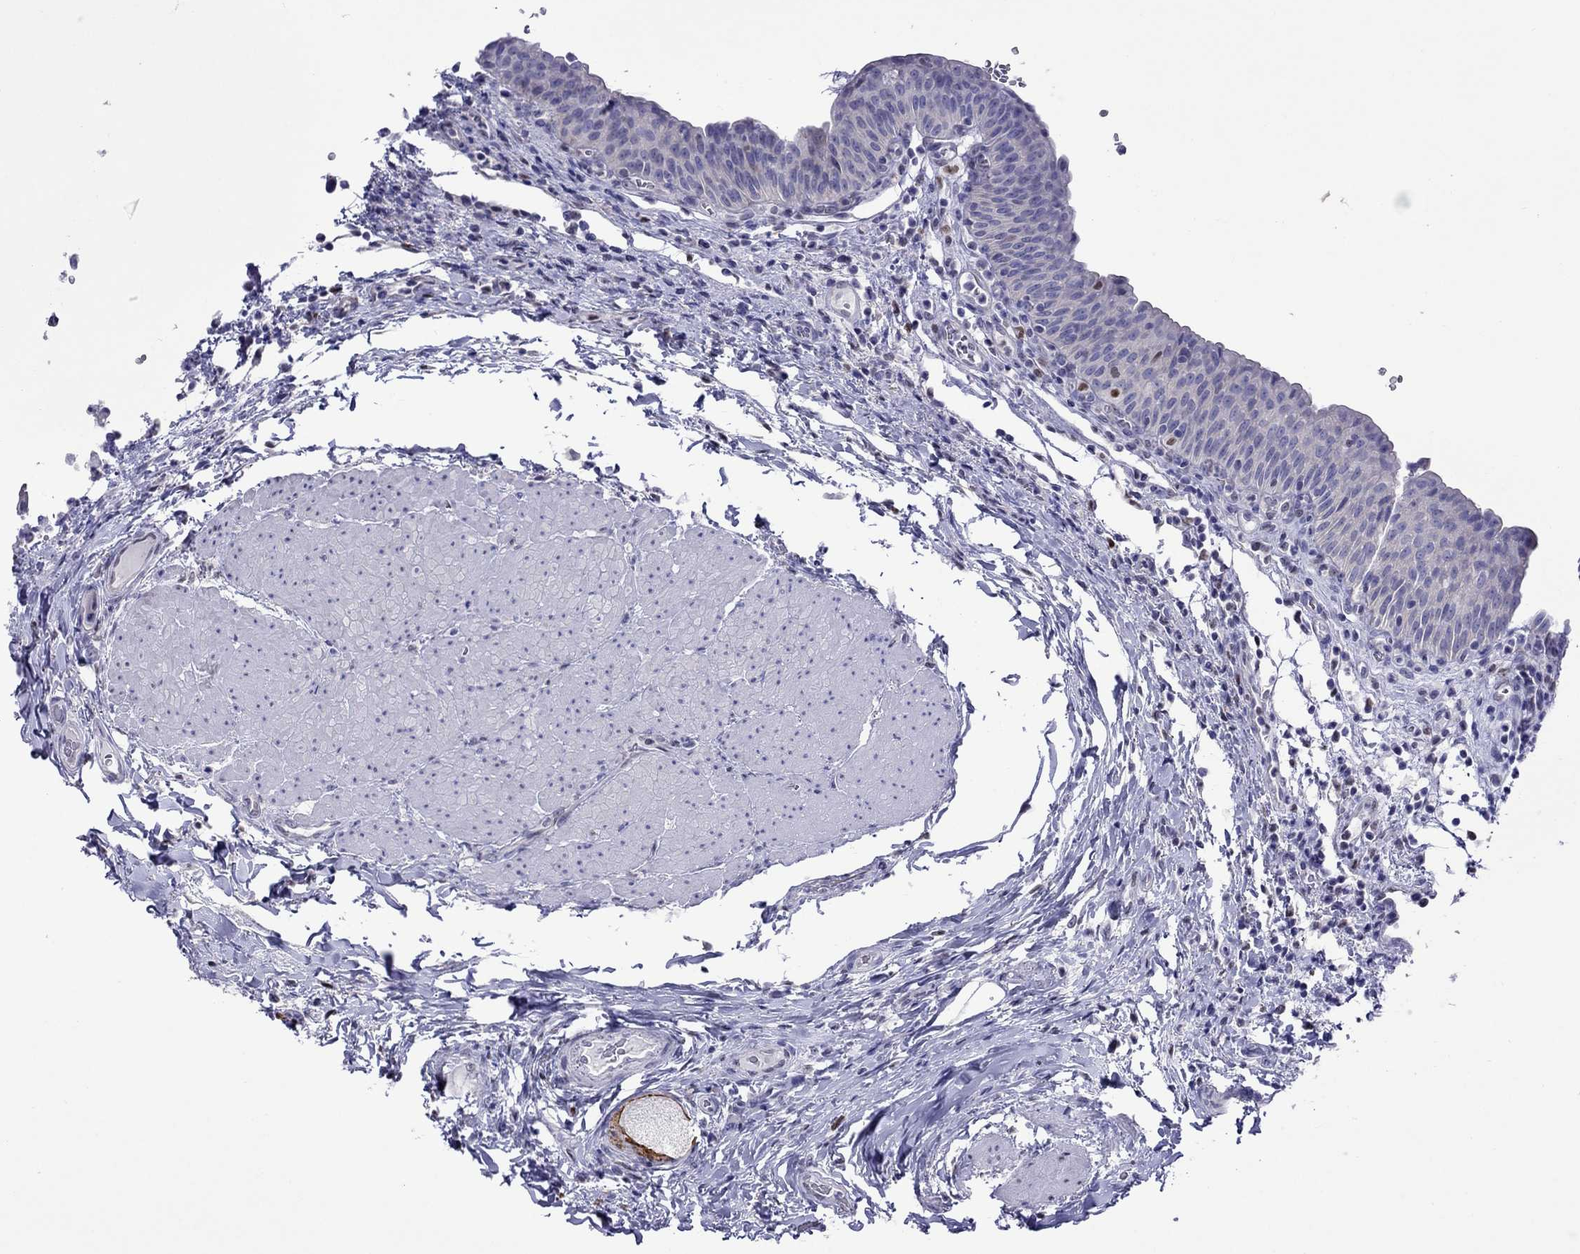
{"staining": {"intensity": "negative", "quantity": "none", "location": "none"}, "tissue": "urinary bladder", "cell_type": "Urothelial cells", "image_type": "normal", "snomed": [{"axis": "morphology", "description": "Normal tissue, NOS"}, {"axis": "topography", "description": "Urinary bladder"}], "caption": "This is a photomicrograph of IHC staining of normal urinary bladder, which shows no expression in urothelial cells.", "gene": "MPZ", "patient": {"sex": "male", "age": 66}}